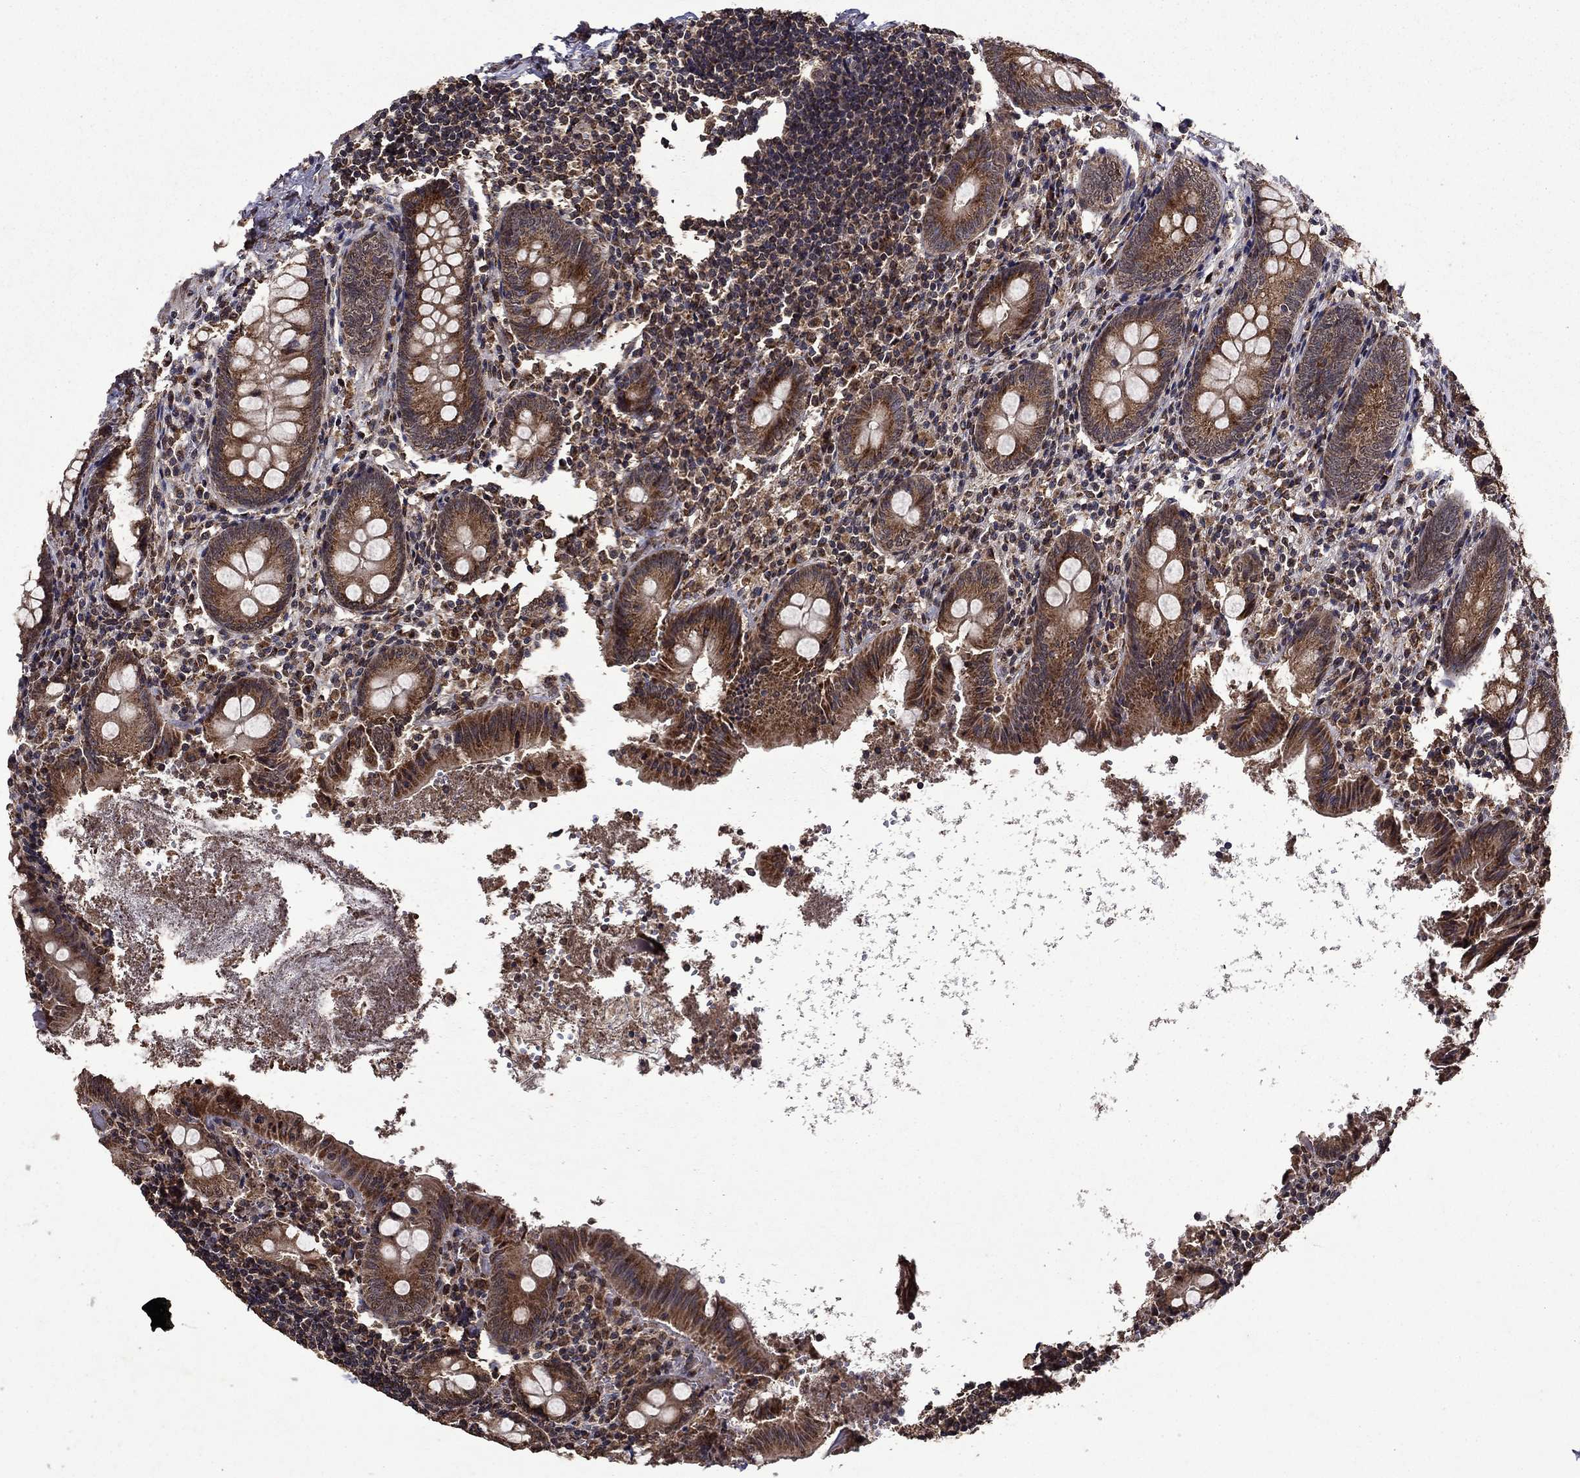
{"staining": {"intensity": "strong", "quantity": ">75%", "location": "cytoplasmic/membranous"}, "tissue": "appendix", "cell_type": "Glandular cells", "image_type": "normal", "snomed": [{"axis": "morphology", "description": "Normal tissue, NOS"}, {"axis": "topography", "description": "Appendix"}], "caption": "A brown stain highlights strong cytoplasmic/membranous staining of a protein in glandular cells of unremarkable appendix.", "gene": "ITM2B", "patient": {"sex": "female", "age": 23}}